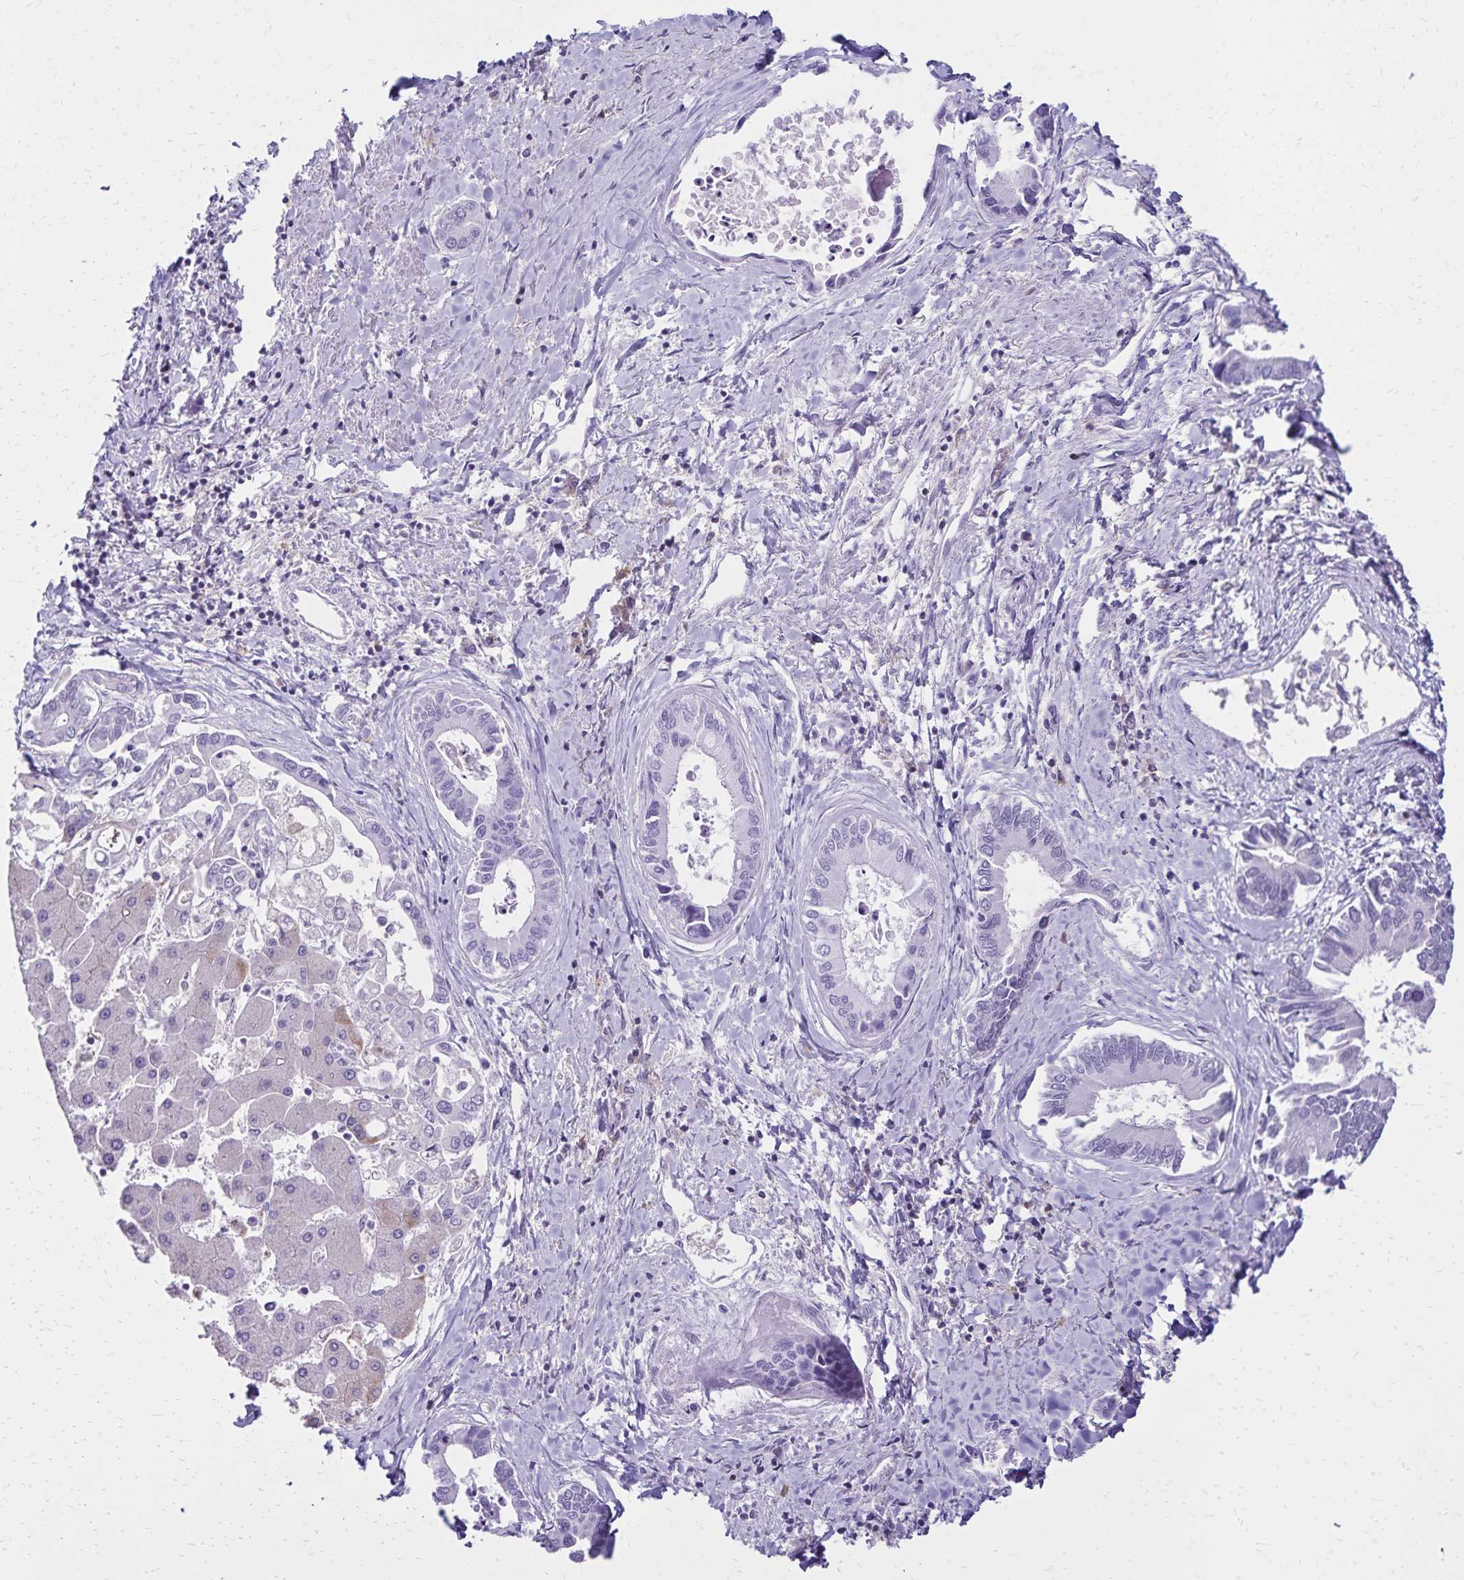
{"staining": {"intensity": "negative", "quantity": "none", "location": "none"}, "tissue": "liver cancer", "cell_type": "Tumor cells", "image_type": "cancer", "snomed": [{"axis": "morphology", "description": "Cholangiocarcinoma"}, {"axis": "topography", "description": "Liver"}], "caption": "DAB immunohistochemical staining of liver cancer (cholangiocarcinoma) reveals no significant staining in tumor cells. The staining was performed using DAB to visualize the protein expression in brown, while the nuclei were stained in blue with hematoxylin (Magnification: 20x).", "gene": "CD27", "patient": {"sex": "male", "age": 66}}